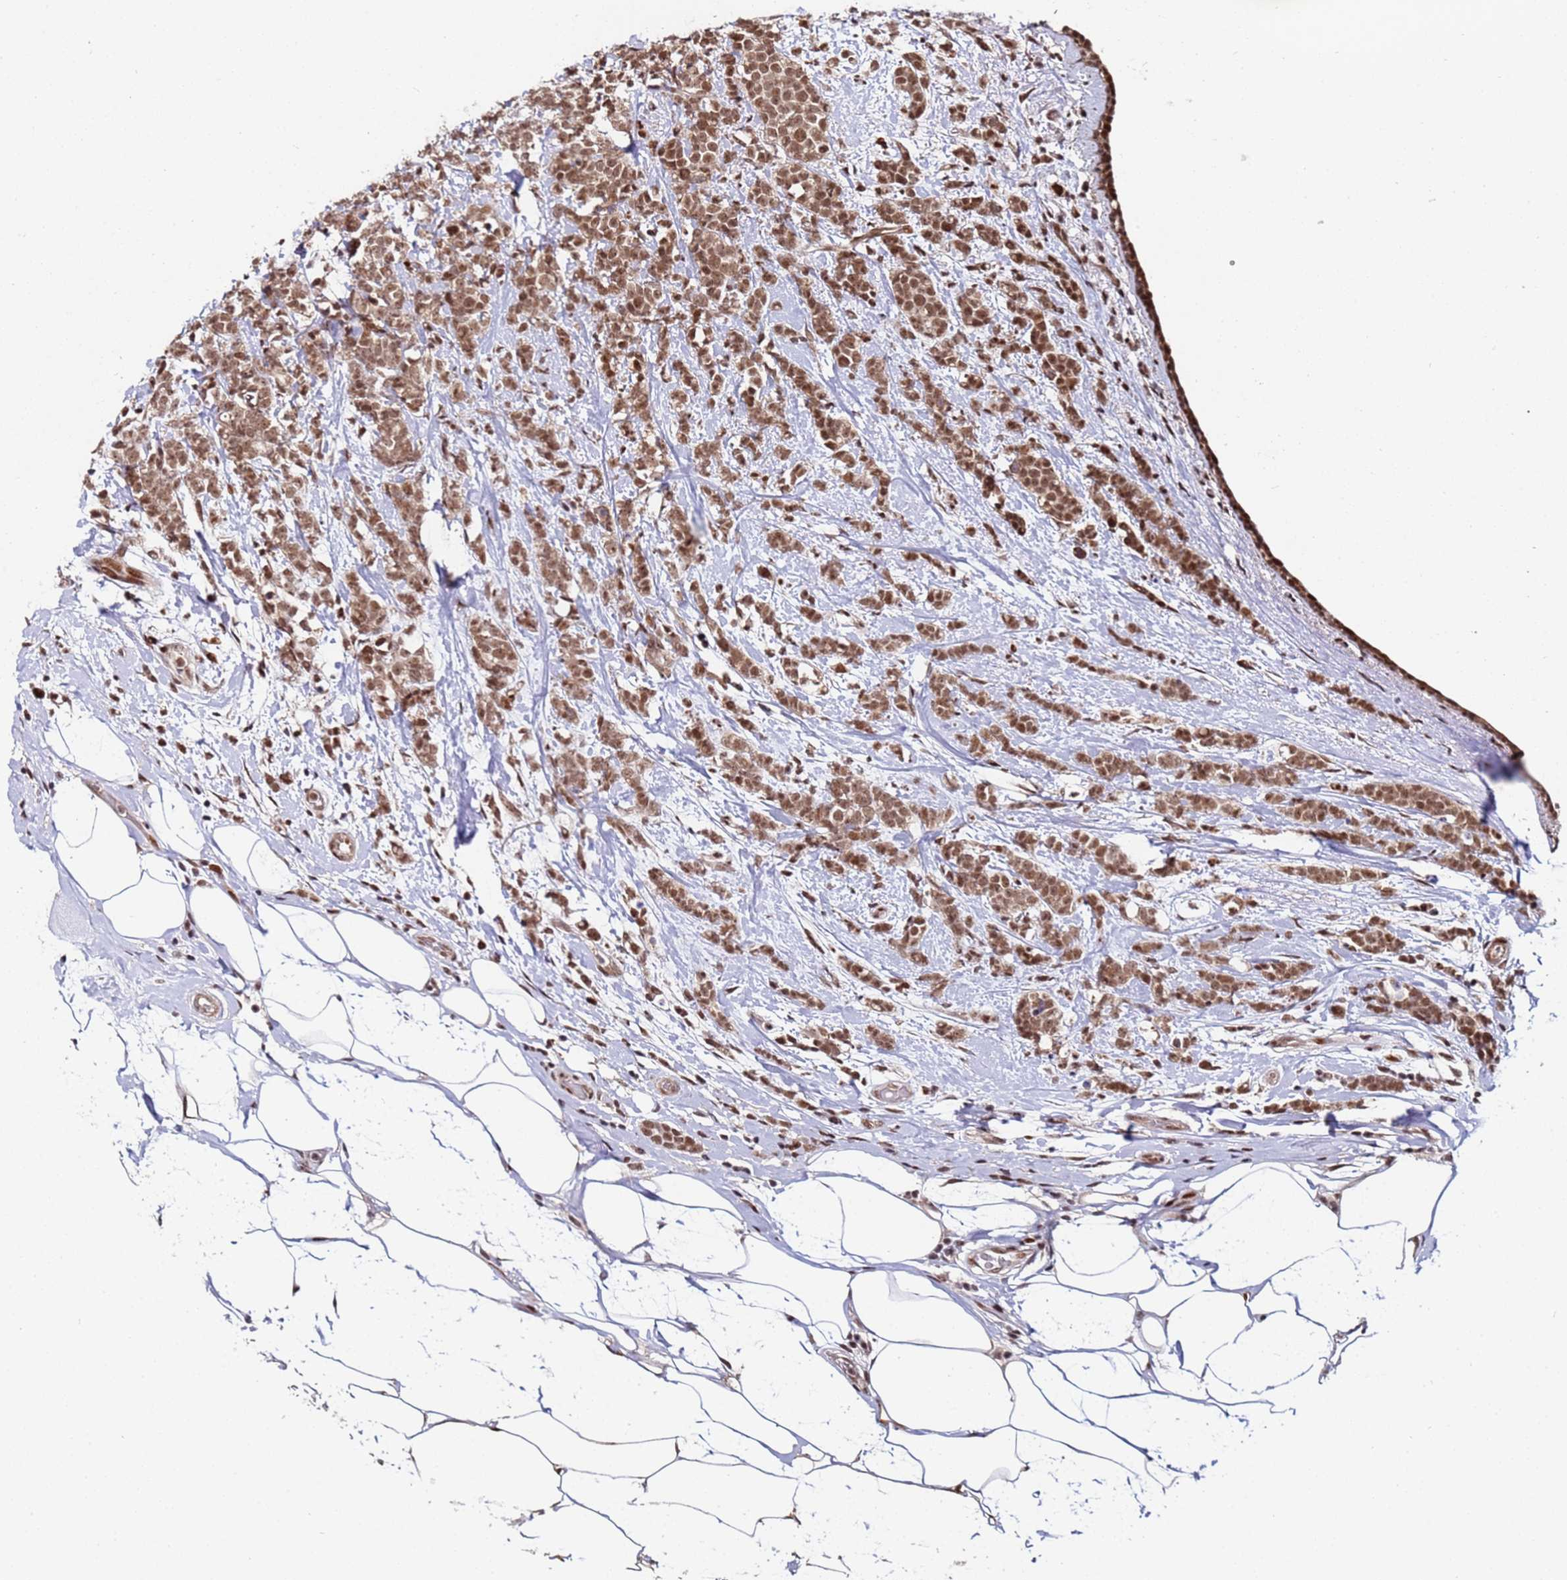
{"staining": {"intensity": "moderate", "quantity": ">75%", "location": "cytoplasmic/membranous,nuclear"}, "tissue": "breast cancer", "cell_type": "Tumor cells", "image_type": "cancer", "snomed": [{"axis": "morphology", "description": "Lobular carcinoma"}, {"axis": "topography", "description": "Breast"}], "caption": "Breast lobular carcinoma stained with DAB IHC demonstrates medium levels of moderate cytoplasmic/membranous and nuclear expression in approximately >75% of tumor cells.", "gene": "PPM1H", "patient": {"sex": "female", "age": 58}}